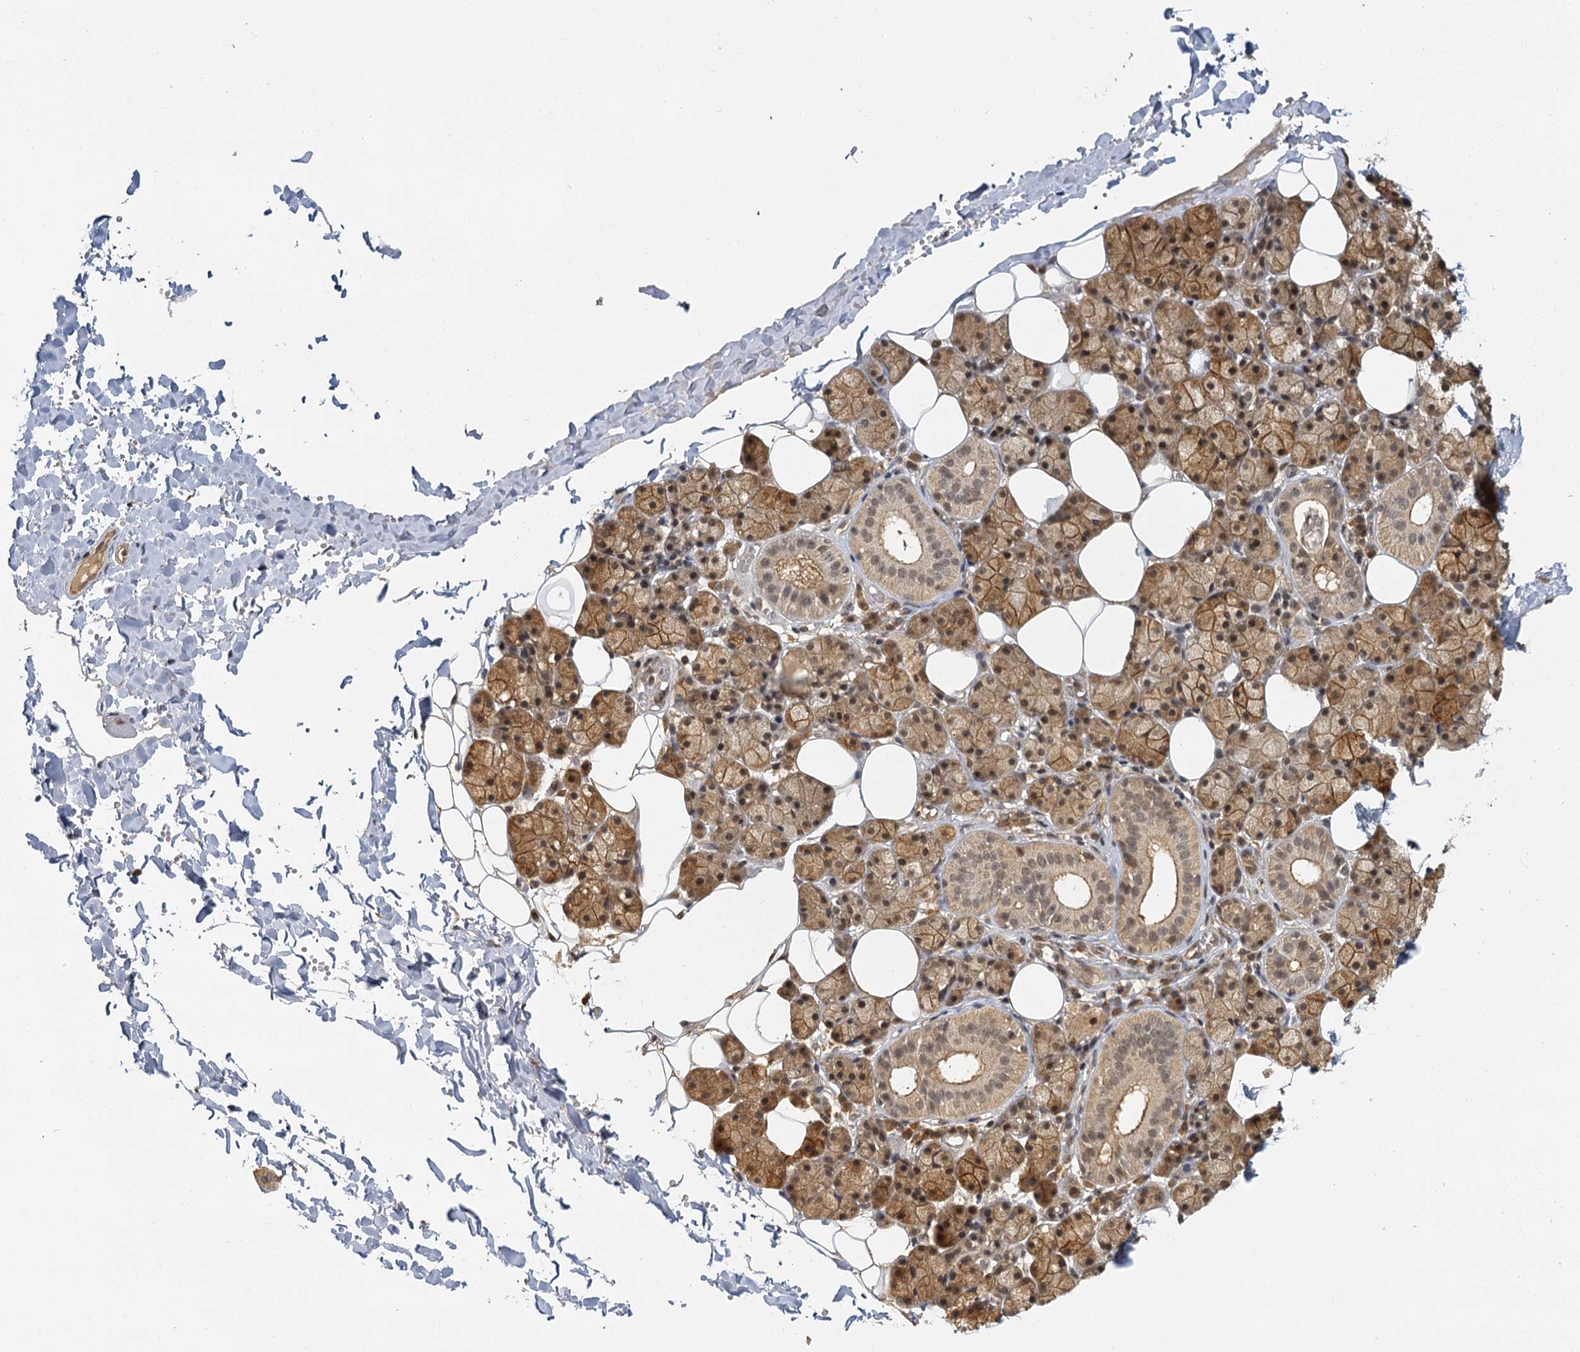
{"staining": {"intensity": "moderate", "quantity": ">75%", "location": "cytoplasmic/membranous,nuclear"}, "tissue": "salivary gland", "cell_type": "Glandular cells", "image_type": "normal", "snomed": [{"axis": "morphology", "description": "Normal tissue, NOS"}, {"axis": "topography", "description": "Salivary gland"}], "caption": "A histopathology image showing moderate cytoplasmic/membranous,nuclear positivity in approximately >75% of glandular cells in benign salivary gland, as visualized by brown immunohistochemical staining.", "gene": "ZNF549", "patient": {"sex": "female", "age": 33}}